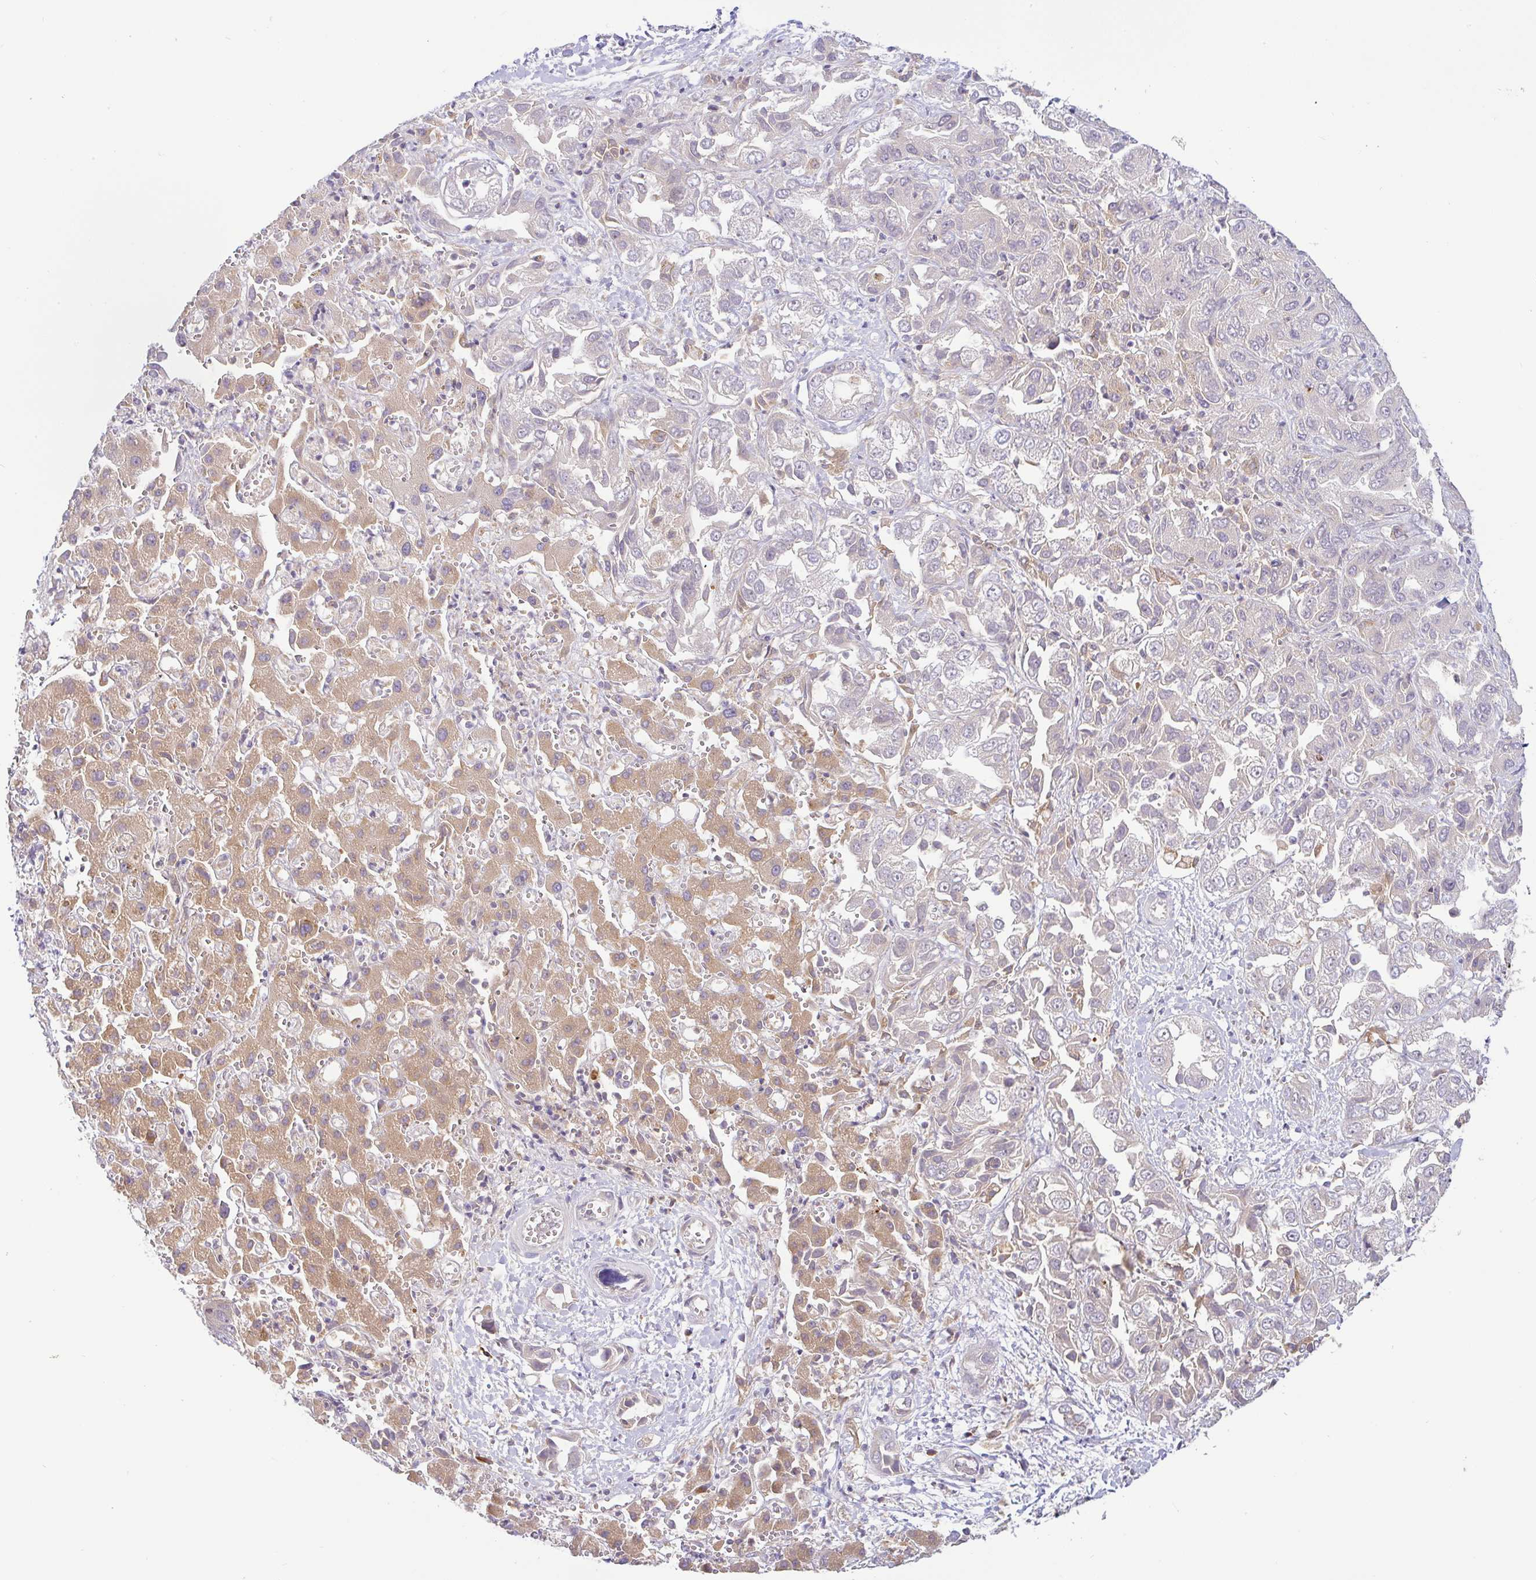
{"staining": {"intensity": "moderate", "quantity": ">75%", "location": "cytoplasmic/membranous"}, "tissue": "liver cancer", "cell_type": "Tumor cells", "image_type": "cancer", "snomed": [{"axis": "morphology", "description": "Cholangiocarcinoma"}, {"axis": "topography", "description": "Liver"}], "caption": "Immunohistochemistry (IHC) micrograph of neoplastic tissue: liver cancer (cholangiocarcinoma) stained using immunohistochemistry (IHC) shows medium levels of moderate protein expression localized specifically in the cytoplasmic/membranous of tumor cells, appearing as a cytoplasmic/membranous brown color.", "gene": "DERL2", "patient": {"sex": "female", "age": 52}}